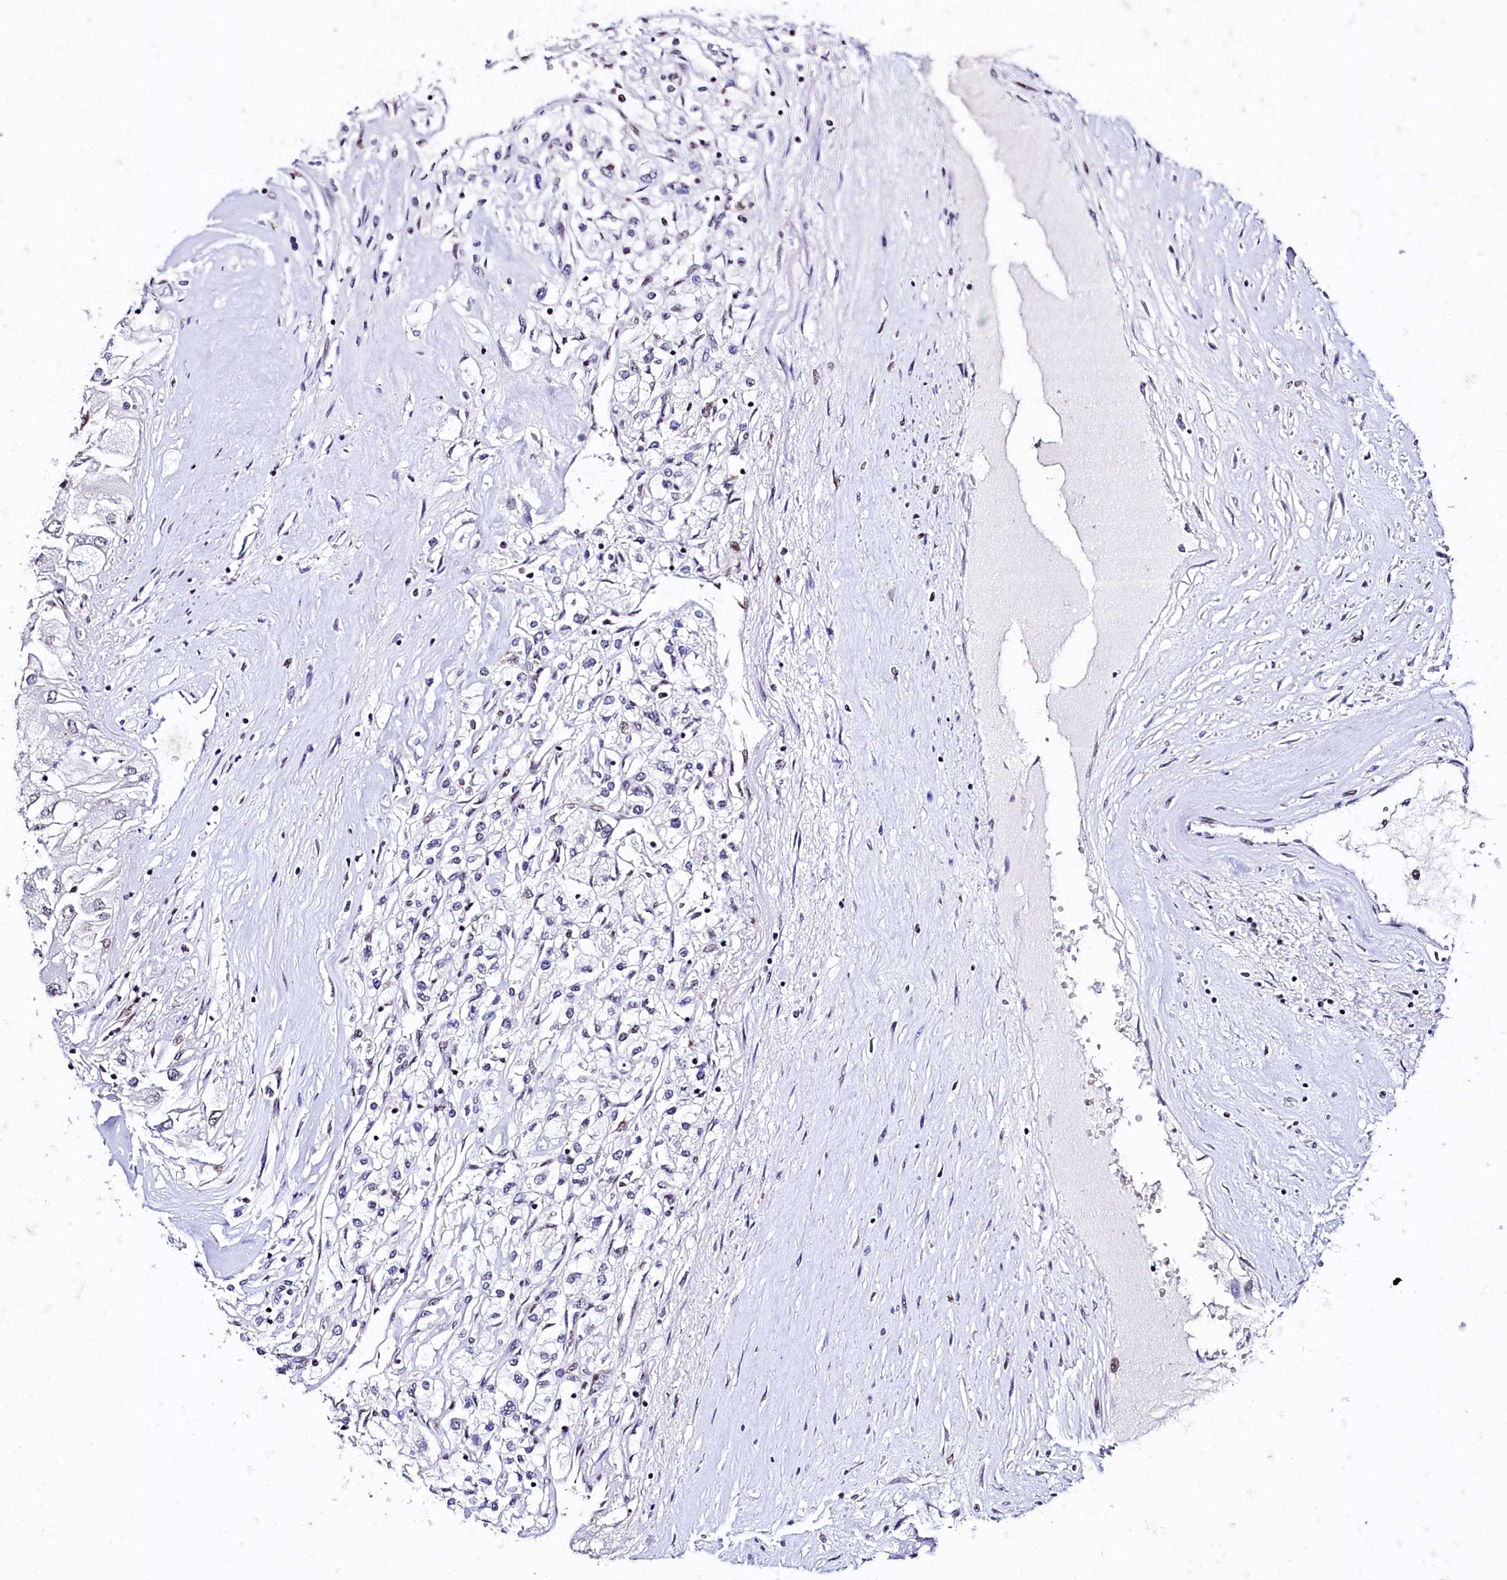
{"staining": {"intensity": "negative", "quantity": "none", "location": "none"}, "tissue": "renal cancer", "cell_type": "Tumor cells", "image_type": "cancer", "snomed": [{"axis": "morphology", "description": "Adenocarcinoma, NOS"}, {"axis": "topography", "description": "Kidney"}], "caption": "Immunohistochemical staining of human renal cancer exhibits no significant staining in tumor cells. (DAB (3,3'-diaminobenzidine) IHC, high magnification).", "gene": "CPSF7", "patient": {"sex": "male", "age": 80}}